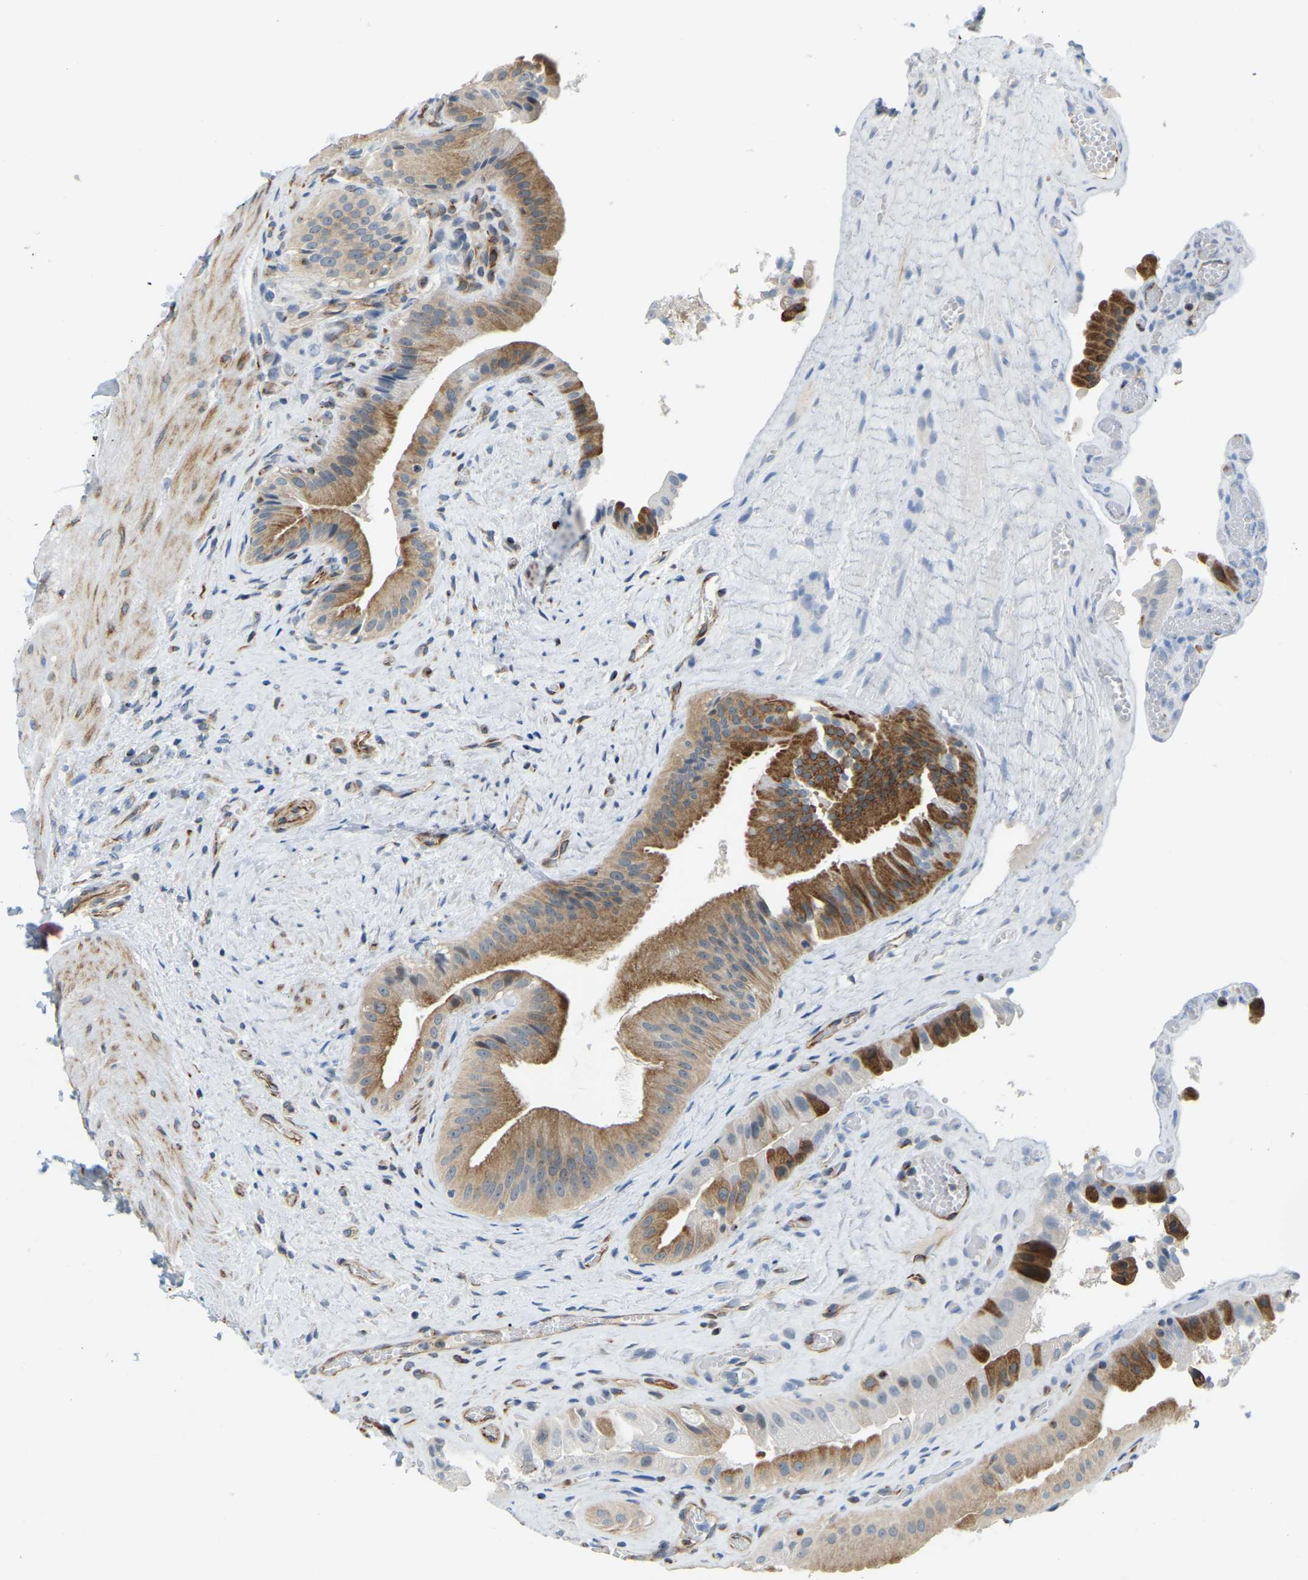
{"staining": {"intensity": "moderate", "quantity": ">75%", "location": "cytoplasmic/membranous"}, "tissue": "gallbladder", "cell_type": "Glandular cells", "image_type": "normal", "snomed": [{"axis": "morphology", "description": "Normal tissue, NOS"}, {"axis": "topography", "description": "Gallbladder"}], "caption": "Gallbladder stained with IHC exhibits moderate cytoplasmic/membranous positivity in about >75% of glandular cells. (DAB (3,3'-diaminobenzidine) IHC with brightfield microscopy, high magnification).", "gene": "NME8", "patient": {"sex": "male", "age": 49}}